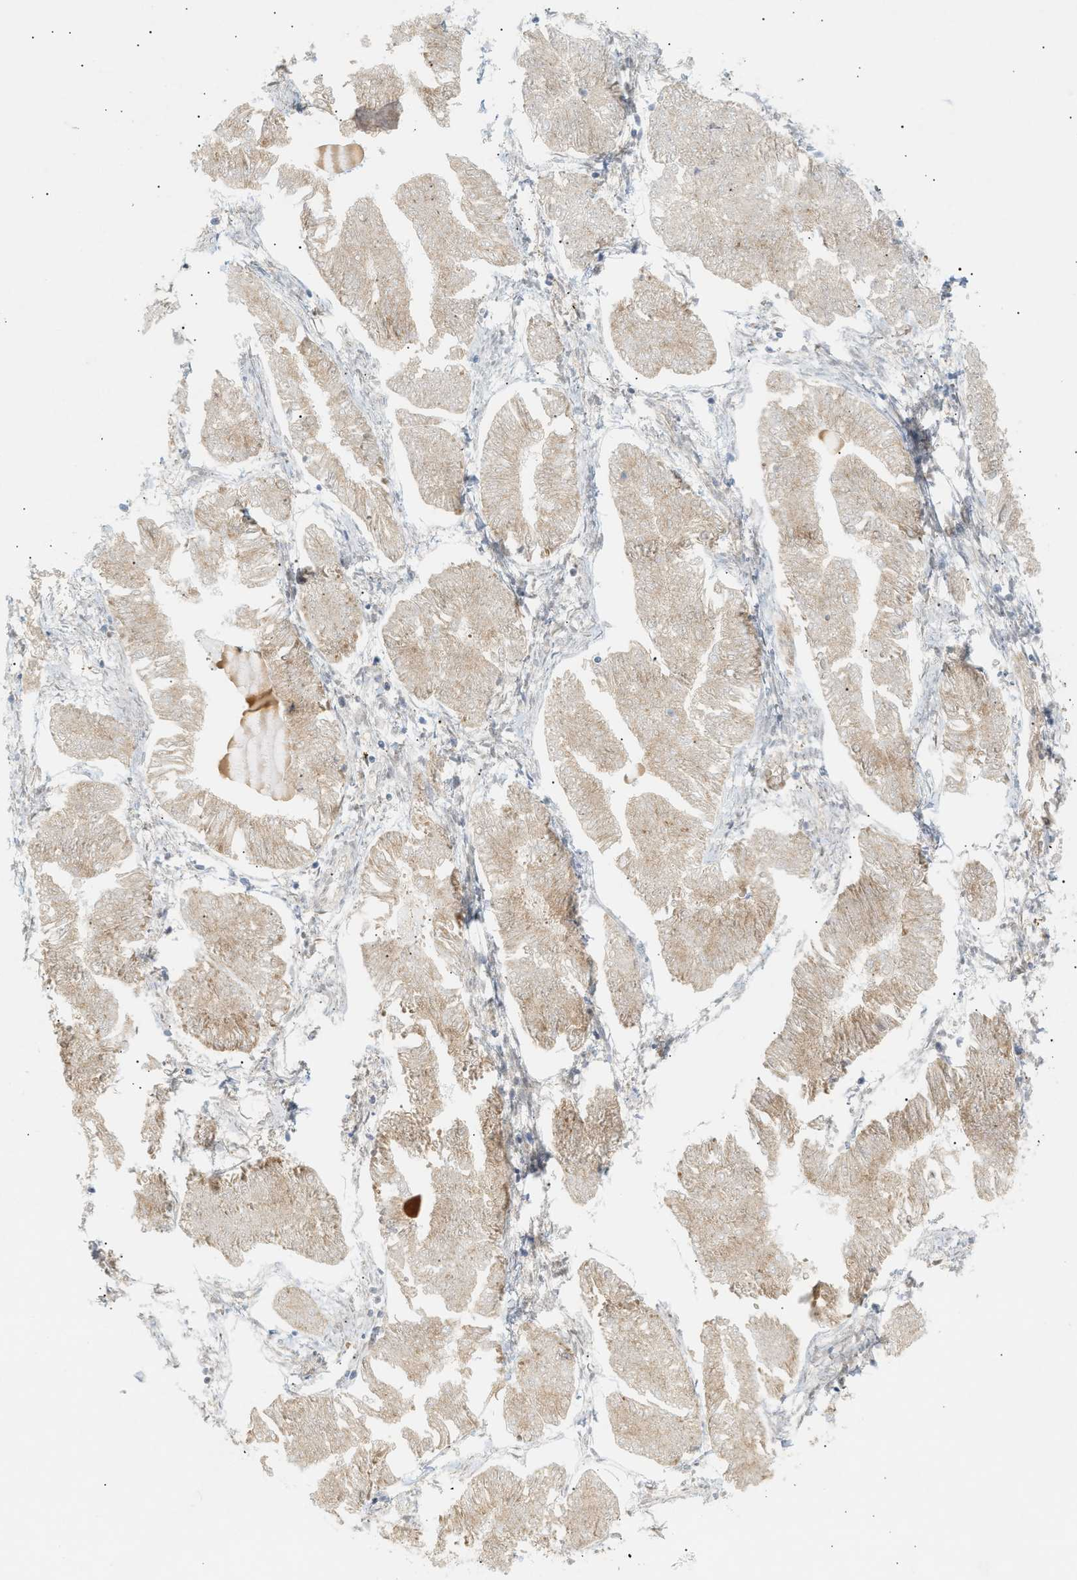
{"staining": {"intensity": "weak", "quantity": ">75%", "location": "cytoplasmic/membranous"}, "tissue": "endometrial cancer", "cell_type": "Tumor cells", "image_type": "cancer", "snomed": [{"axis": "morphology", "description": "Adenocarcinoma, NOS"}, {"axis": "topography", "description": "Endometrium"}], "caption": "Adenocarcinoma (endometrial) stained for a protein (brown) shows weak cytoplasmic/membranous positive positivity in approximately >75% of tumor cells.", "gene": "SHC1", "patient": {"sex": "female", "age": 53}}